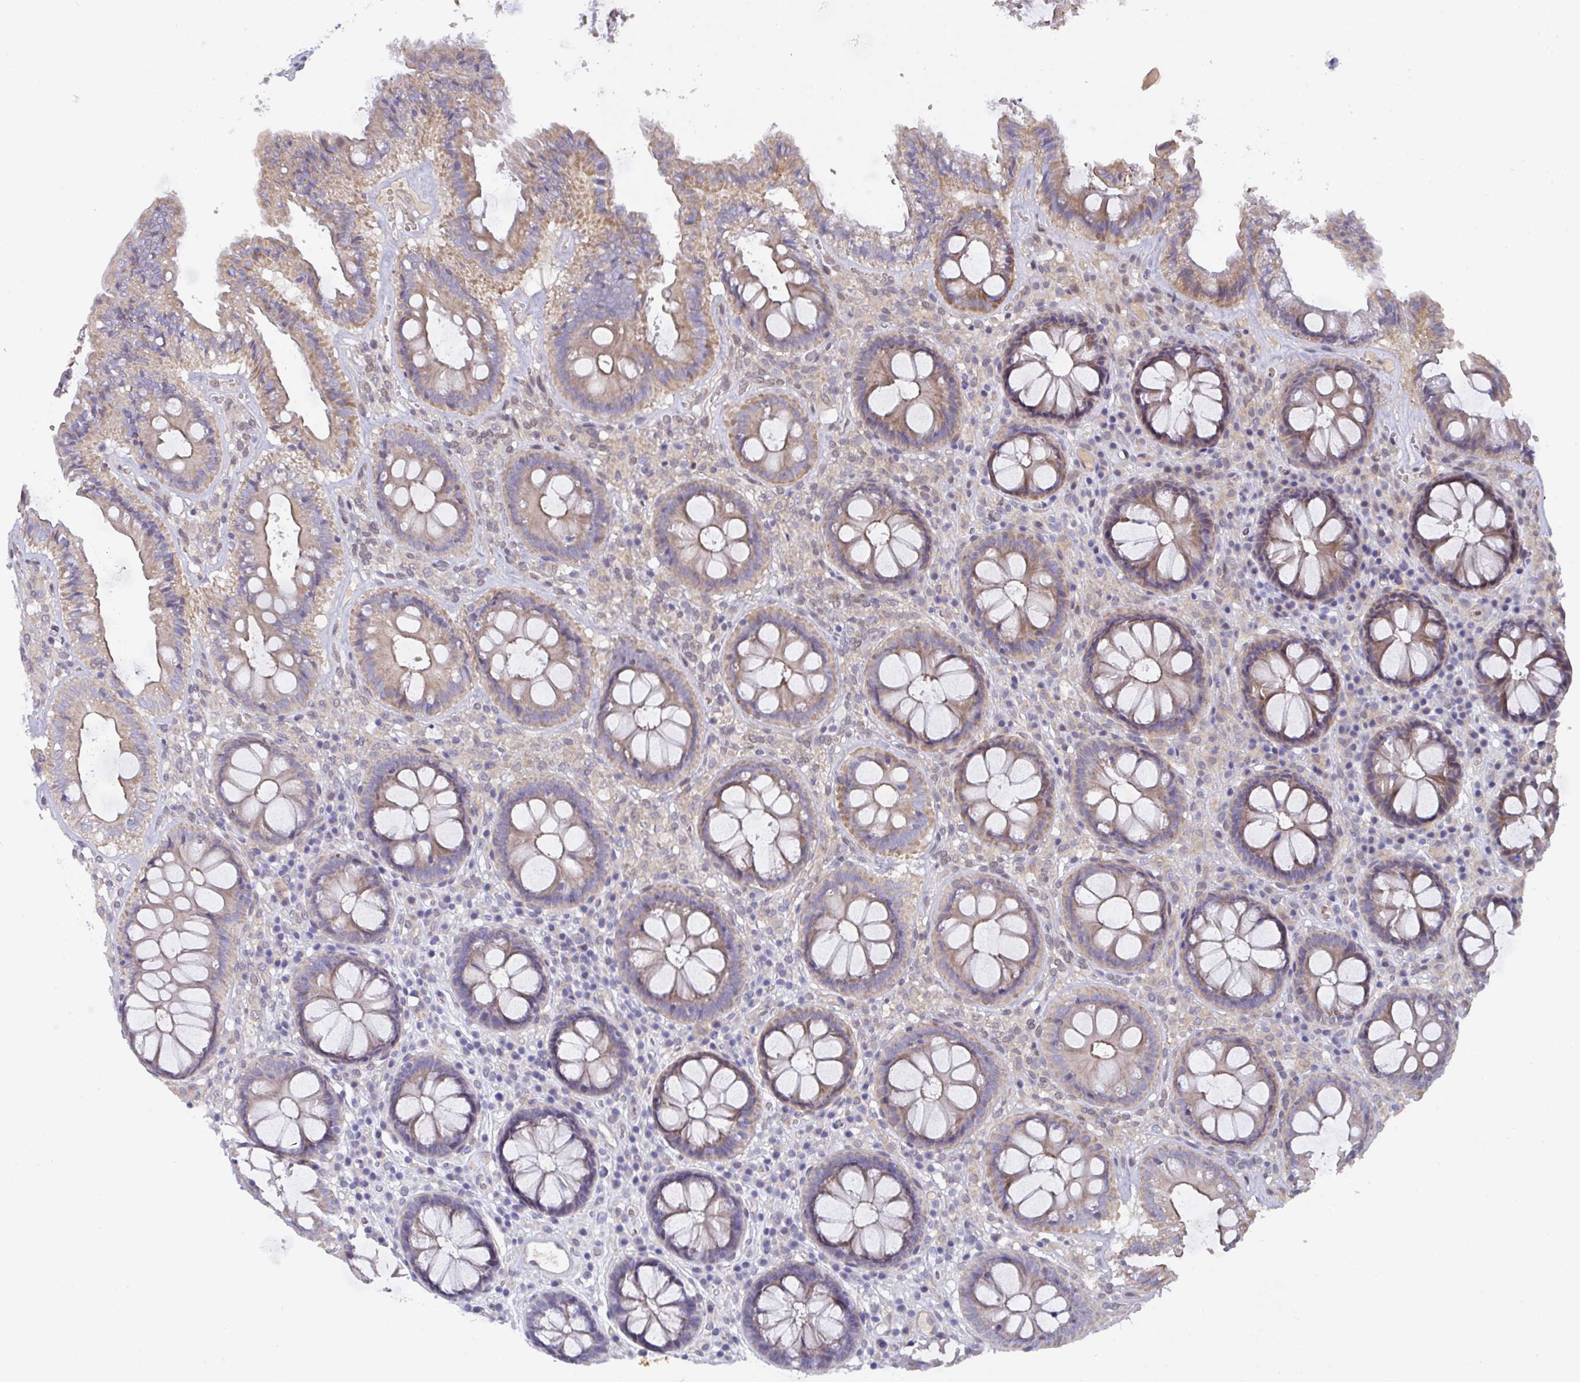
{"staining": {"intensity": "weak", "quantity": "<25%", "location": "cytoplasmic/membranous"}, "tissue": "colon", "cell_type": "Endothelial cells", "image_type": "normal", "snomed": [{"axis": "morphology", "description": "Normal tissue, NOS"}, {"axis": "topography", "description": "Colon"}, {"axis": "topography", "description": "Peripheral nerve tissue"}], "caption": "Immunohistochemical staining of benign colon displays no significant expression in endothelial cells. Nuclei are stained in blue.", "gene": "L3HYPDH", "patient": {"sex": "male", "age": 84}}